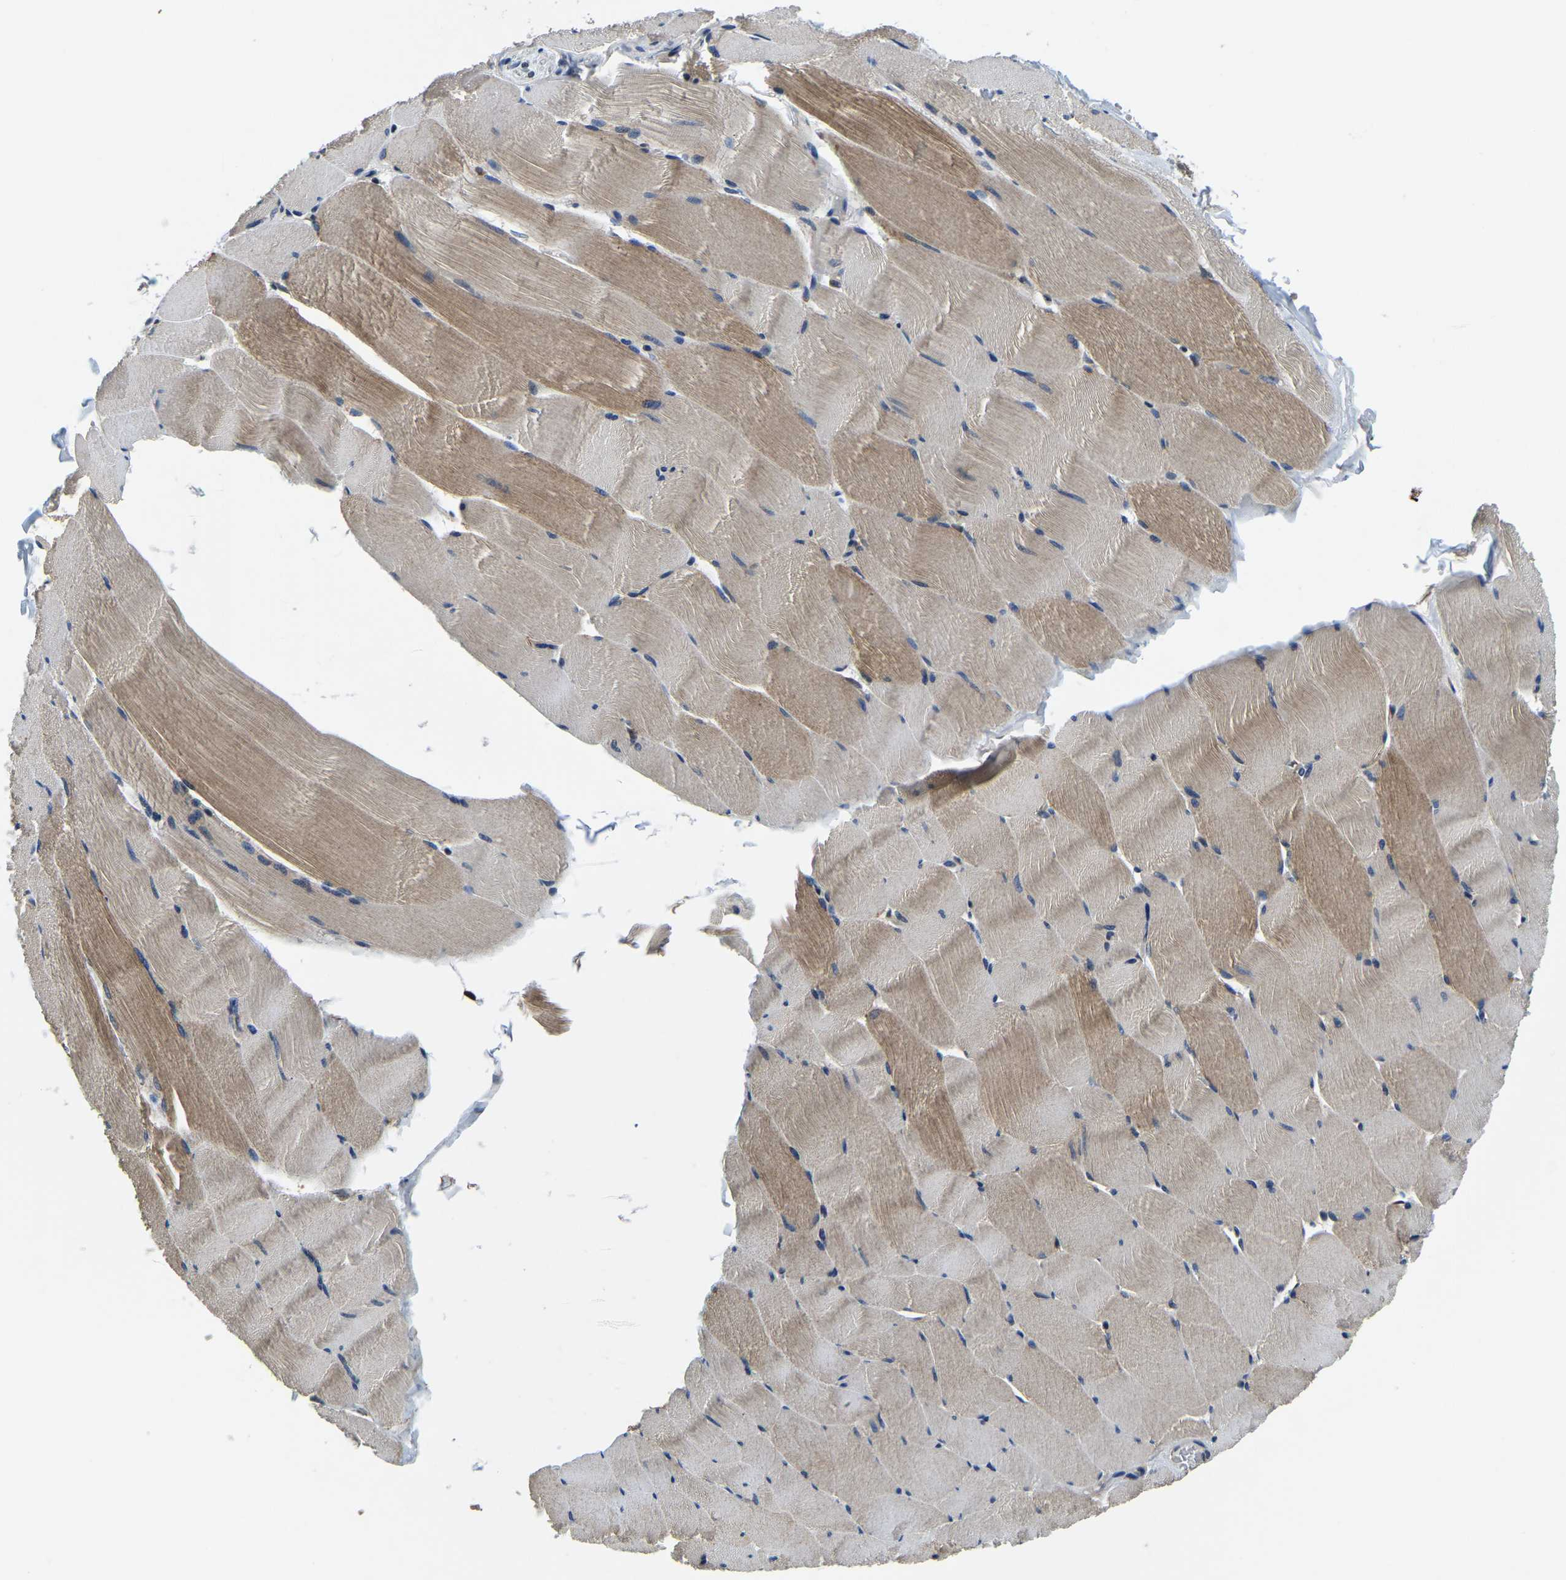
{"staining": {"intensity": "moderate", "quantity": ">75%", "location": "cytoplasmic/membranous"}, "tissue": "skeletal muscle", "cell_type": "Myocytes", "image_type": "normal", "snomed": [{"axis": "morphology", "description": "Normal tissue, NOS"}, {"axis": "topography", "description": "Skeletal muscle"}], "caption": "A brown stain highlights moderate cytoplasmic/membranous expression of a protein in myocytes of benign human skeletal muscle. (DAB IHC with brightfield microscopy, high magnification).", "gene": "DFFA", "patient": {"sex": "male", "age": 62}}